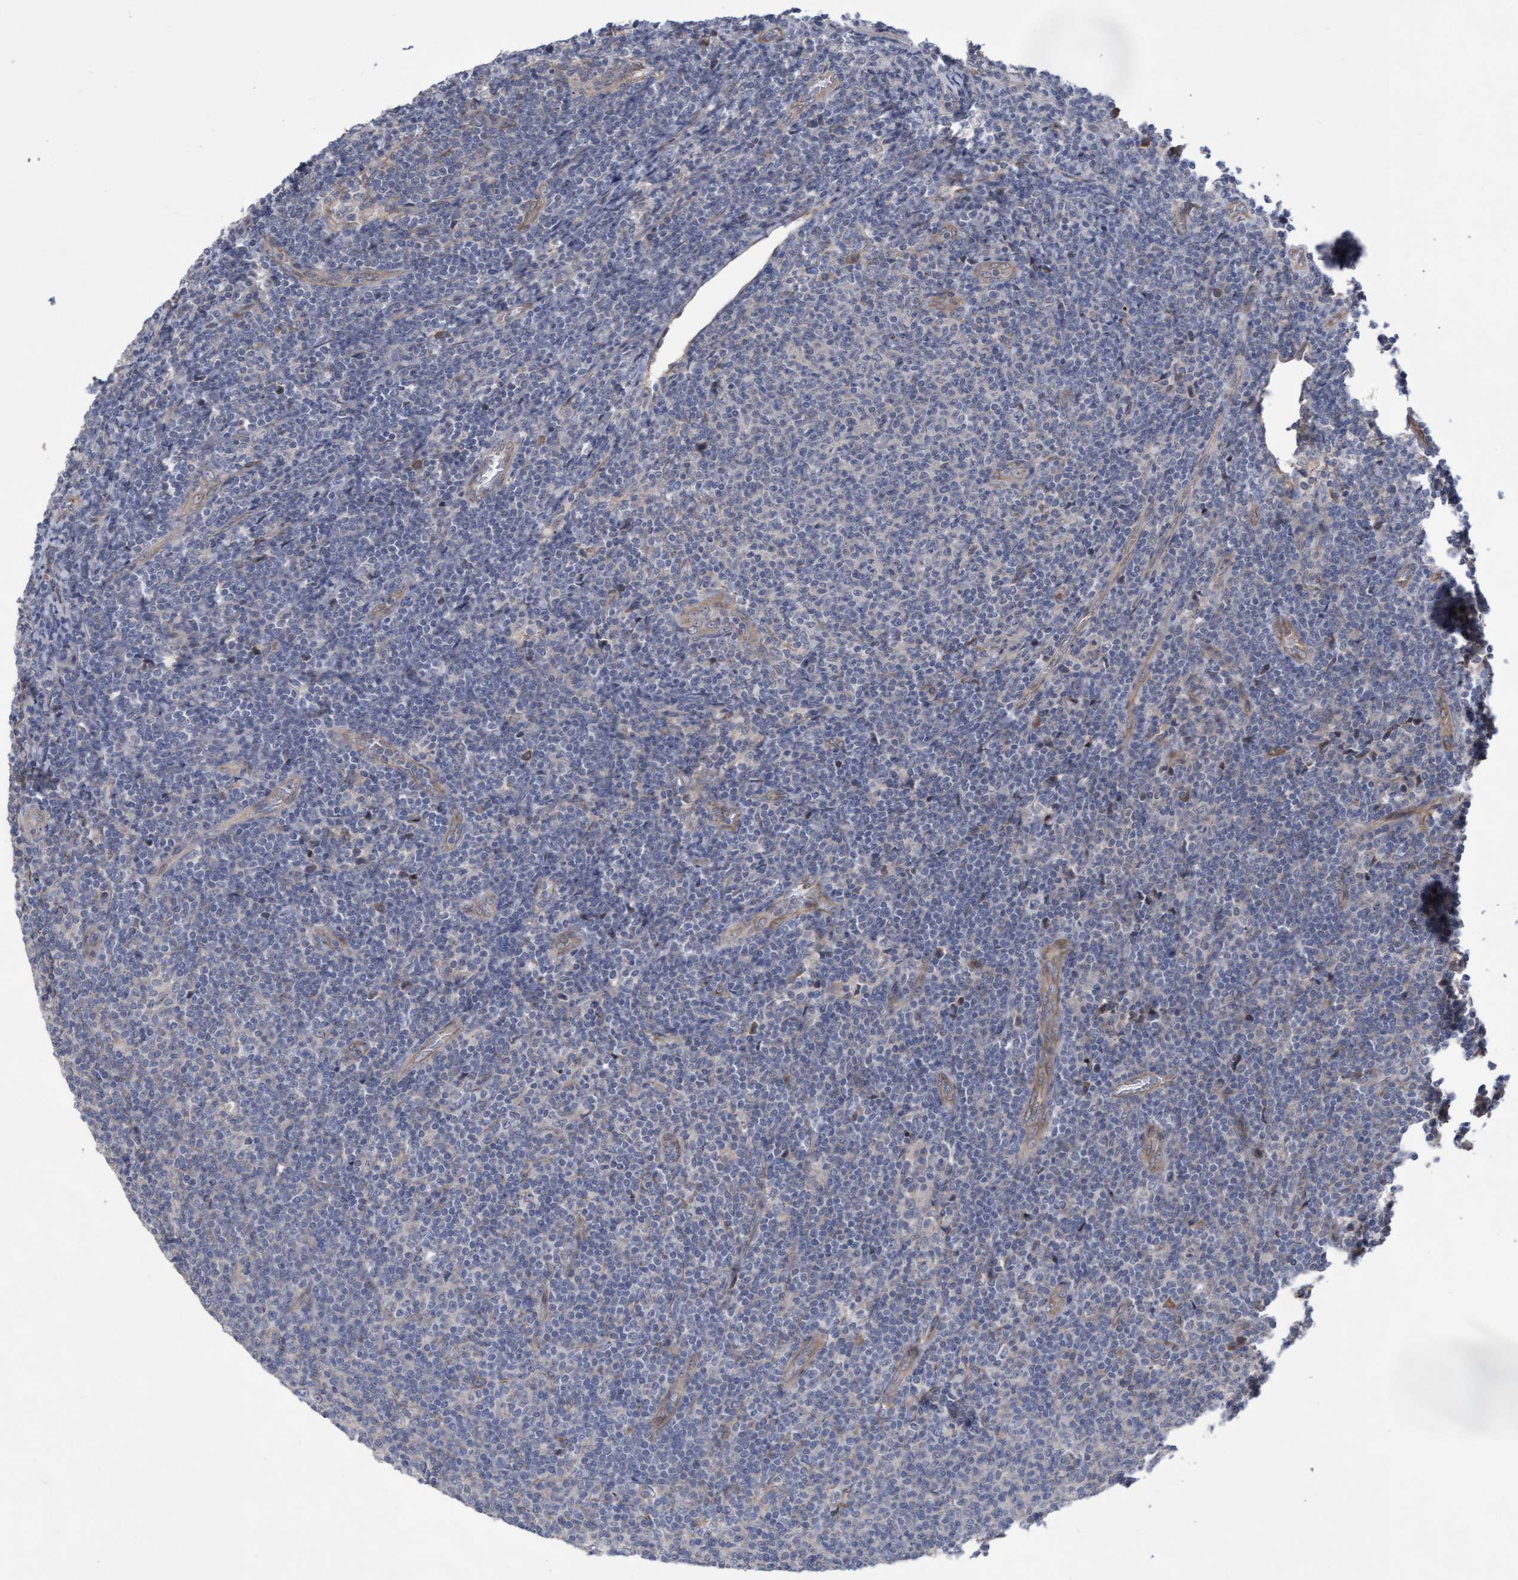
{"staining": {"intensity": "negative", "quantity": "none", "location": "none"}, "tissue": "lymphoma", "cell_type": "Tumor cells", "image_type": "cancer", "snomed": [{"axis": "morphology", "description": "Malignant lymphoma, non-Hodgkin's type, Low grade"}, {"axis": "topography", "description": "Lymph node"}], "caption": "Photomicrograph shows no protein expression in tumor cells of low-grade malignant lymphoma, non-Hodgkin's type tissue.", "gene": "COBL", "patient": {"sex": "male", "age": 66}}